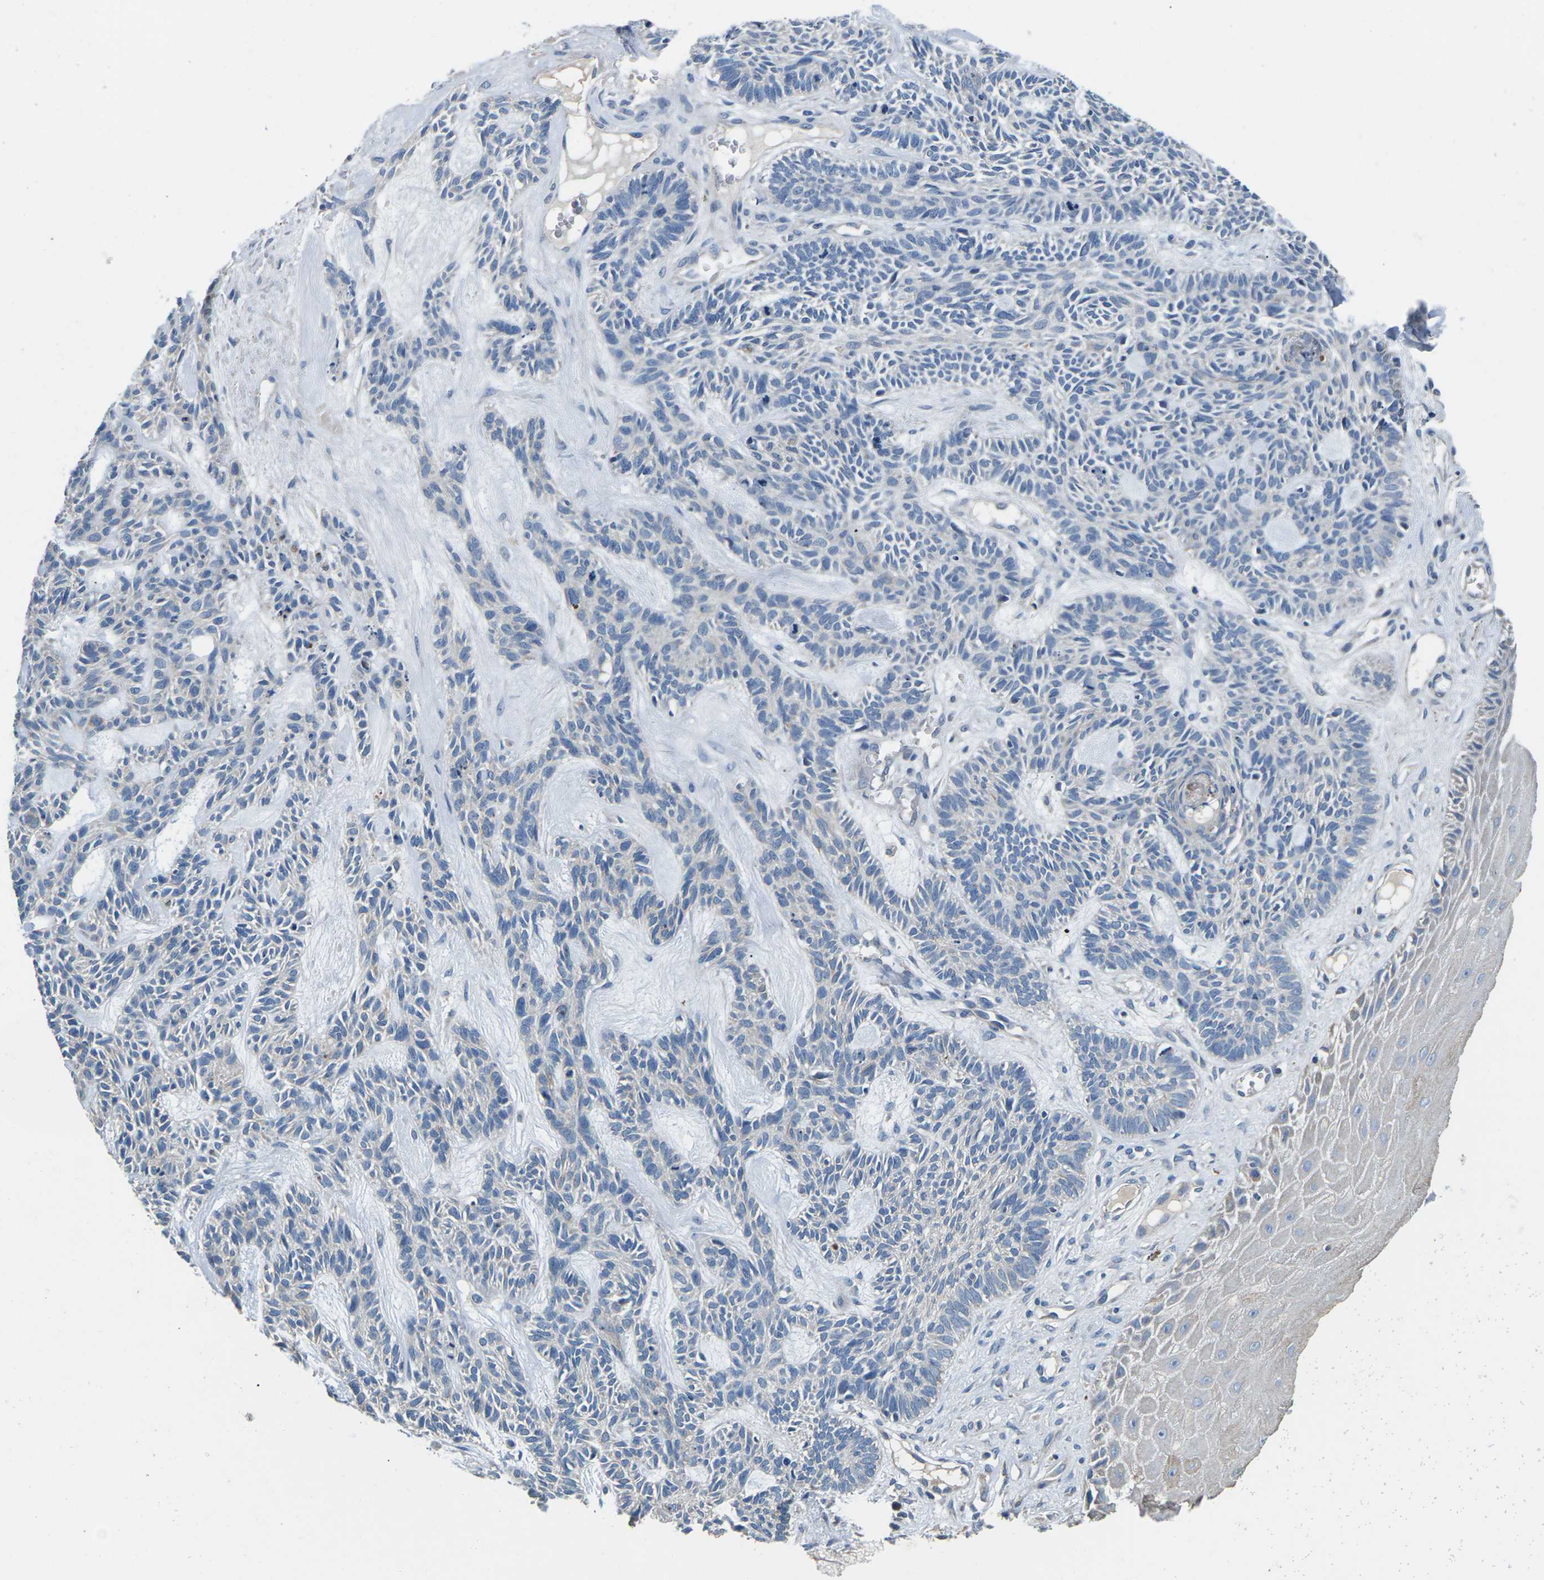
{"staining": {"intensity": "negative", "quantity": "none", "location": "none"}, "tissue": "skin cancer", "cell_type": "Tumor cells", "image_type": "cancer", "snomed": [{"axis": "morphology", "description": "Basal cell carcinoma"}, {"axis": "topography", "description": "Skin"}], "caption": "Basal cell carcinoma (skin) stained for a protein using IHC exhibits no positivity tumor cells.", "gene": "PDCD6IP", "patient": {"sex": "male", "age": 67}}